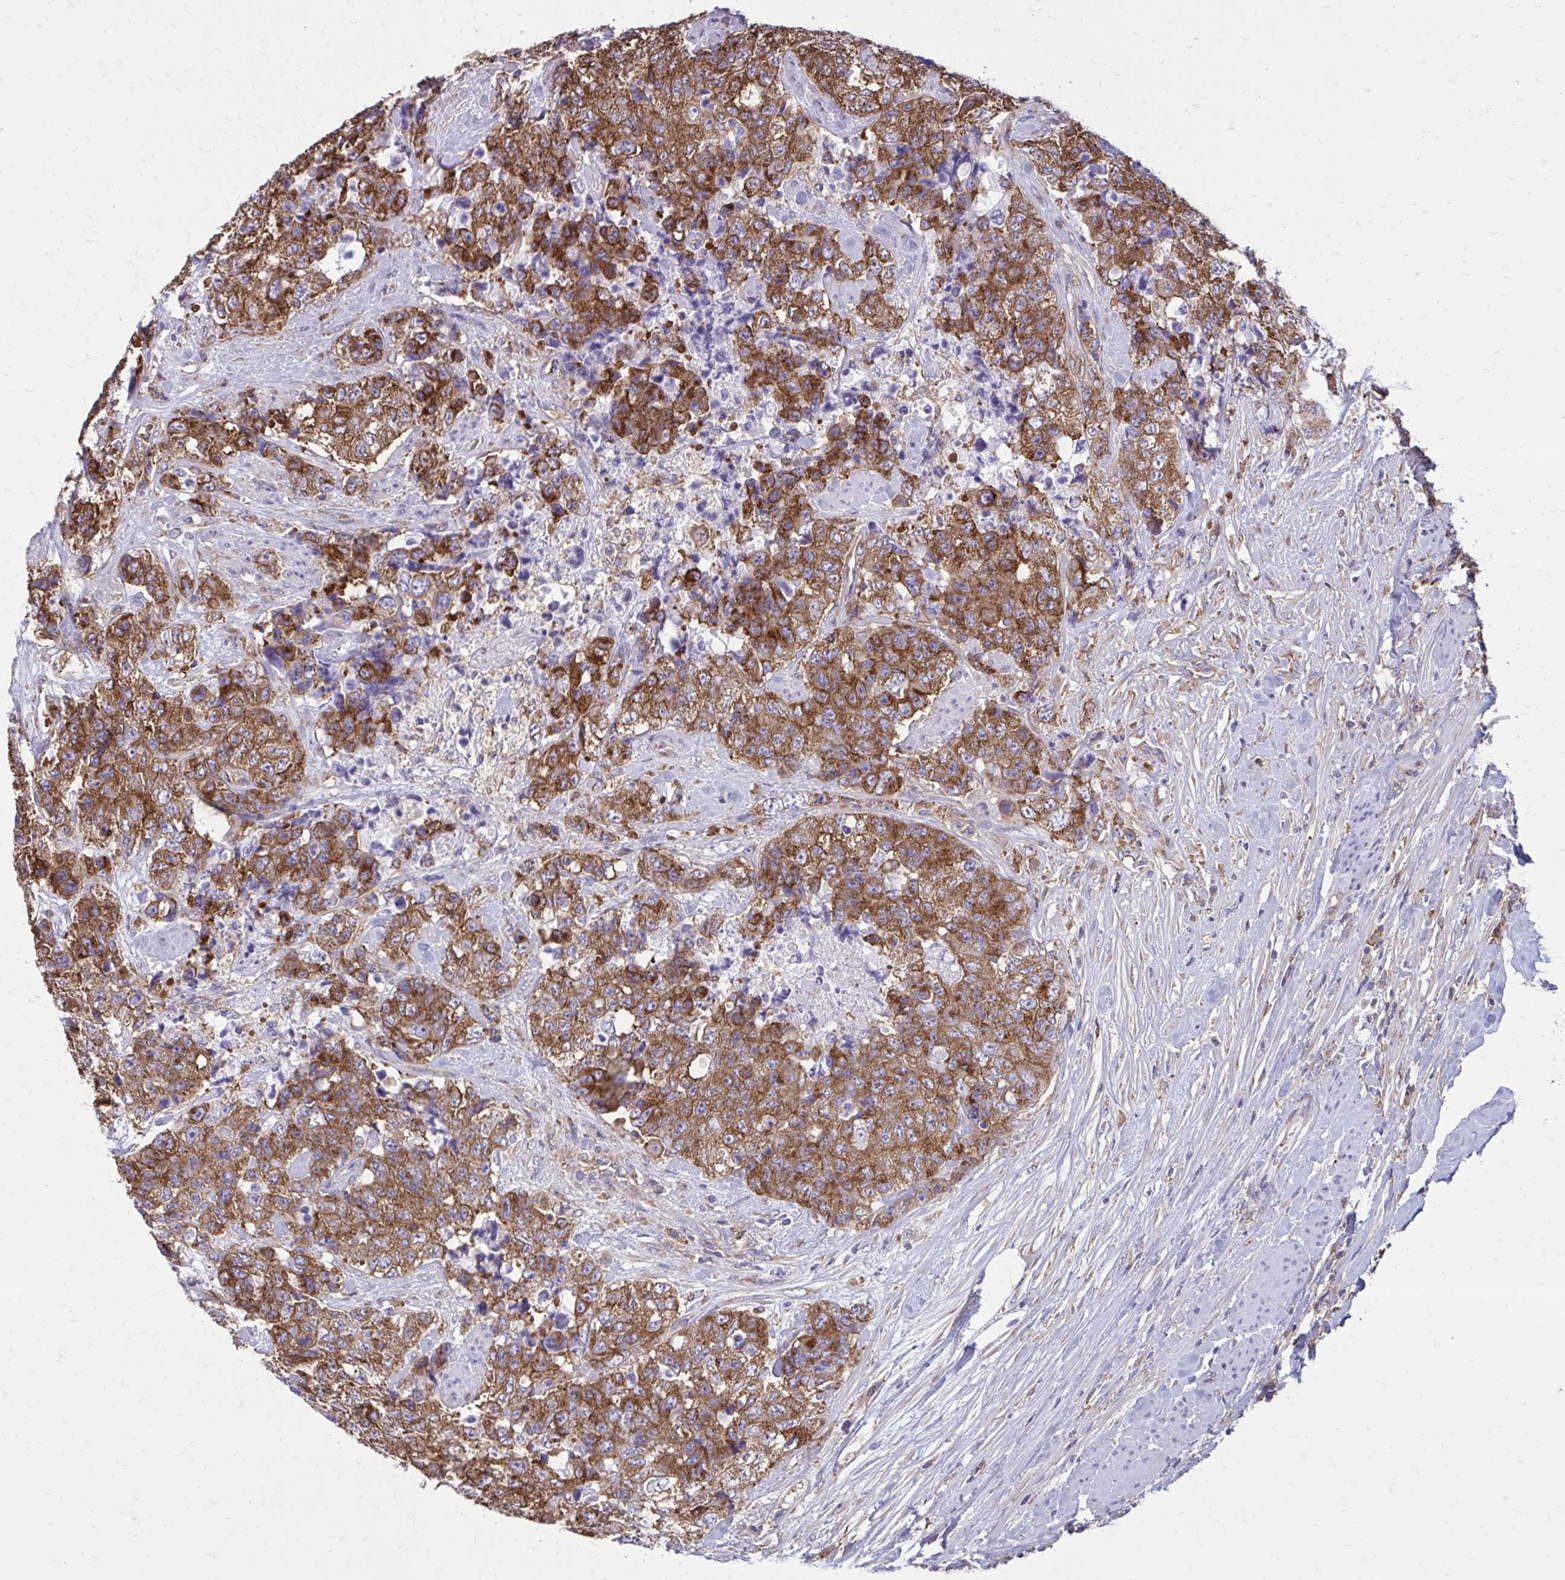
{"staining": {"intensity": "strong", "quantity": ">75%", "location": "cytoplasmic/membranous"}, "tissue": "urothelial cancer", "cell_type": "Tumor cells", "image_type": "cancer", "snomed": [{"axis": "morphology", "description": "Urothelial carcinoma, High grade"}, {"axis": "topography", "description": "Urinary bladder"}], "caption": "Urothelial carcinoma (high-grade) was stained to show a protein in brown. There is high levels of strong cytoplasmic/membranous positivity in about >75% of tumor cells. The staining was performed using DAB (3,3'-diaminobenzidine) to visualize the protein expression in brown, while the nuclei were stained in blue with hematoxylin (Magnification: 20x).", "gene": "CLTA", "patient": {"sex": "female", "age": 78}}